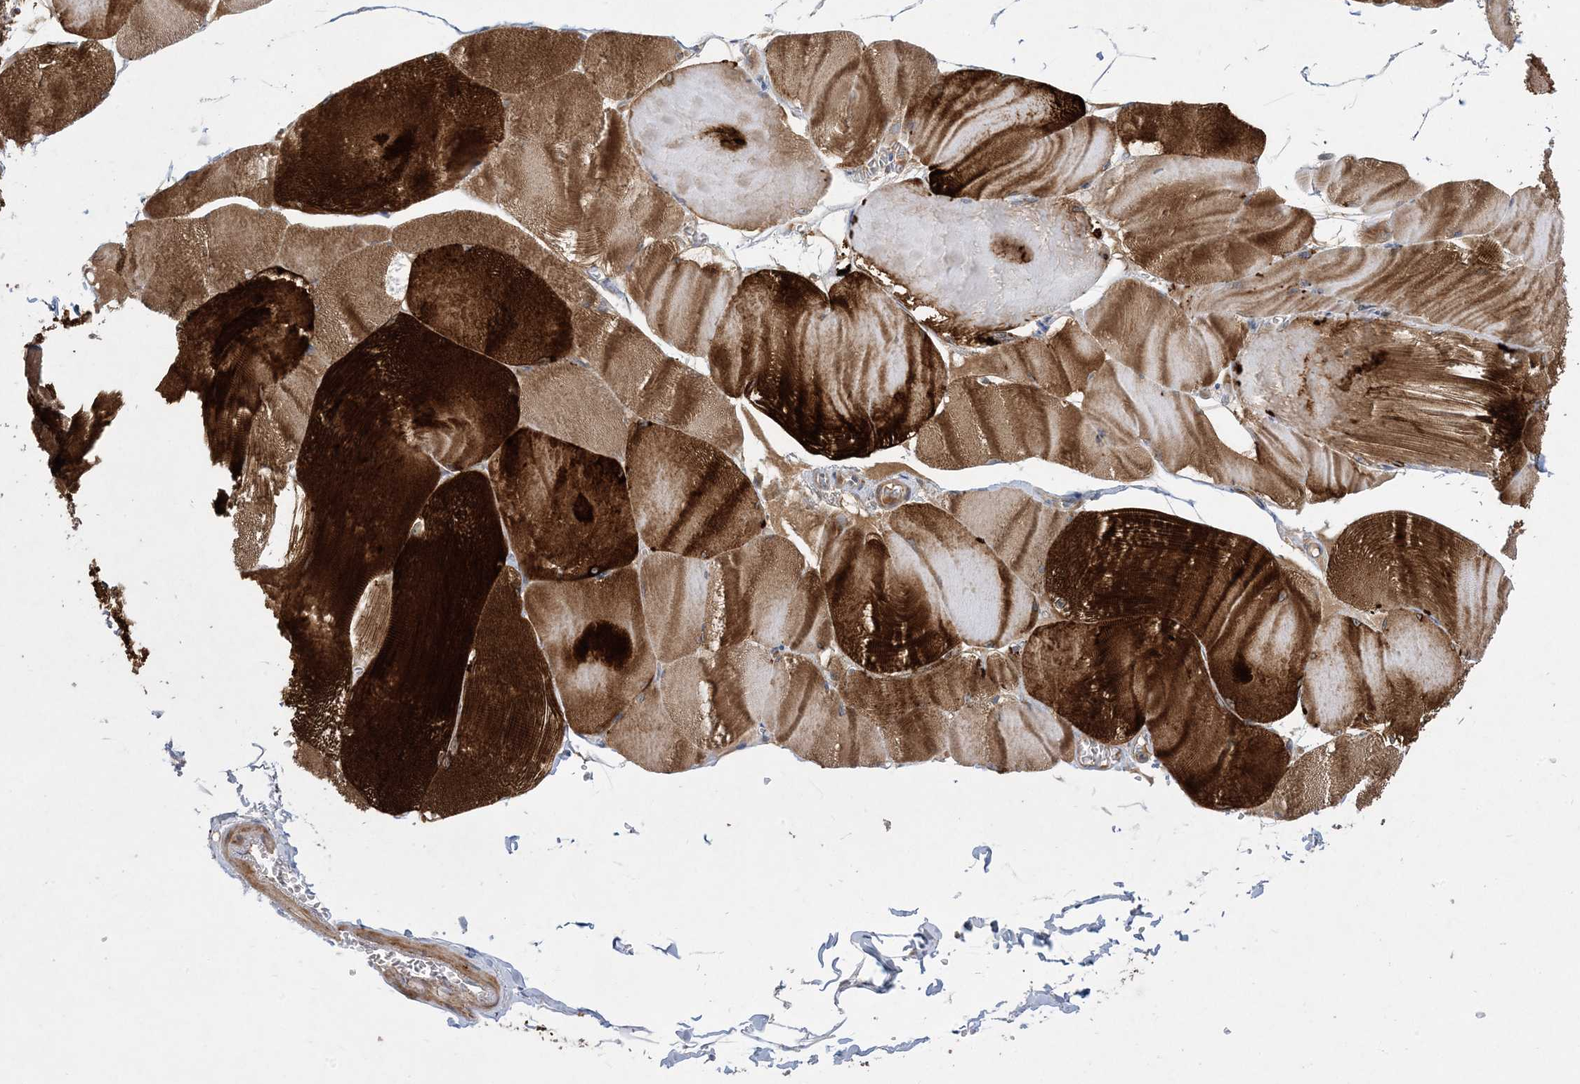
{"staining": {"intensity": "strong", "quantity": "25%-75%", "location": "cytoplasmic/membranous"}, "tissue": "skeletal muscle", "cell_type": "Myocytes", "image_type": "normal", "snomed": [{"axis": "morphology", "description": "Normal tissue, NOS"}, {"axis": "morphology", "description": "Basal cell carcinoma"}, {"axis": "topography", "description": "Skeletal muscle"}], "caption": "Protein analysis of unremarkable skeletal muscle demonstrates strong cytoplasmic/membranous expression in about 25%-75% of myocytes.", "gene": "MASP2", "patient": {"sex": "female", "age": 64}}